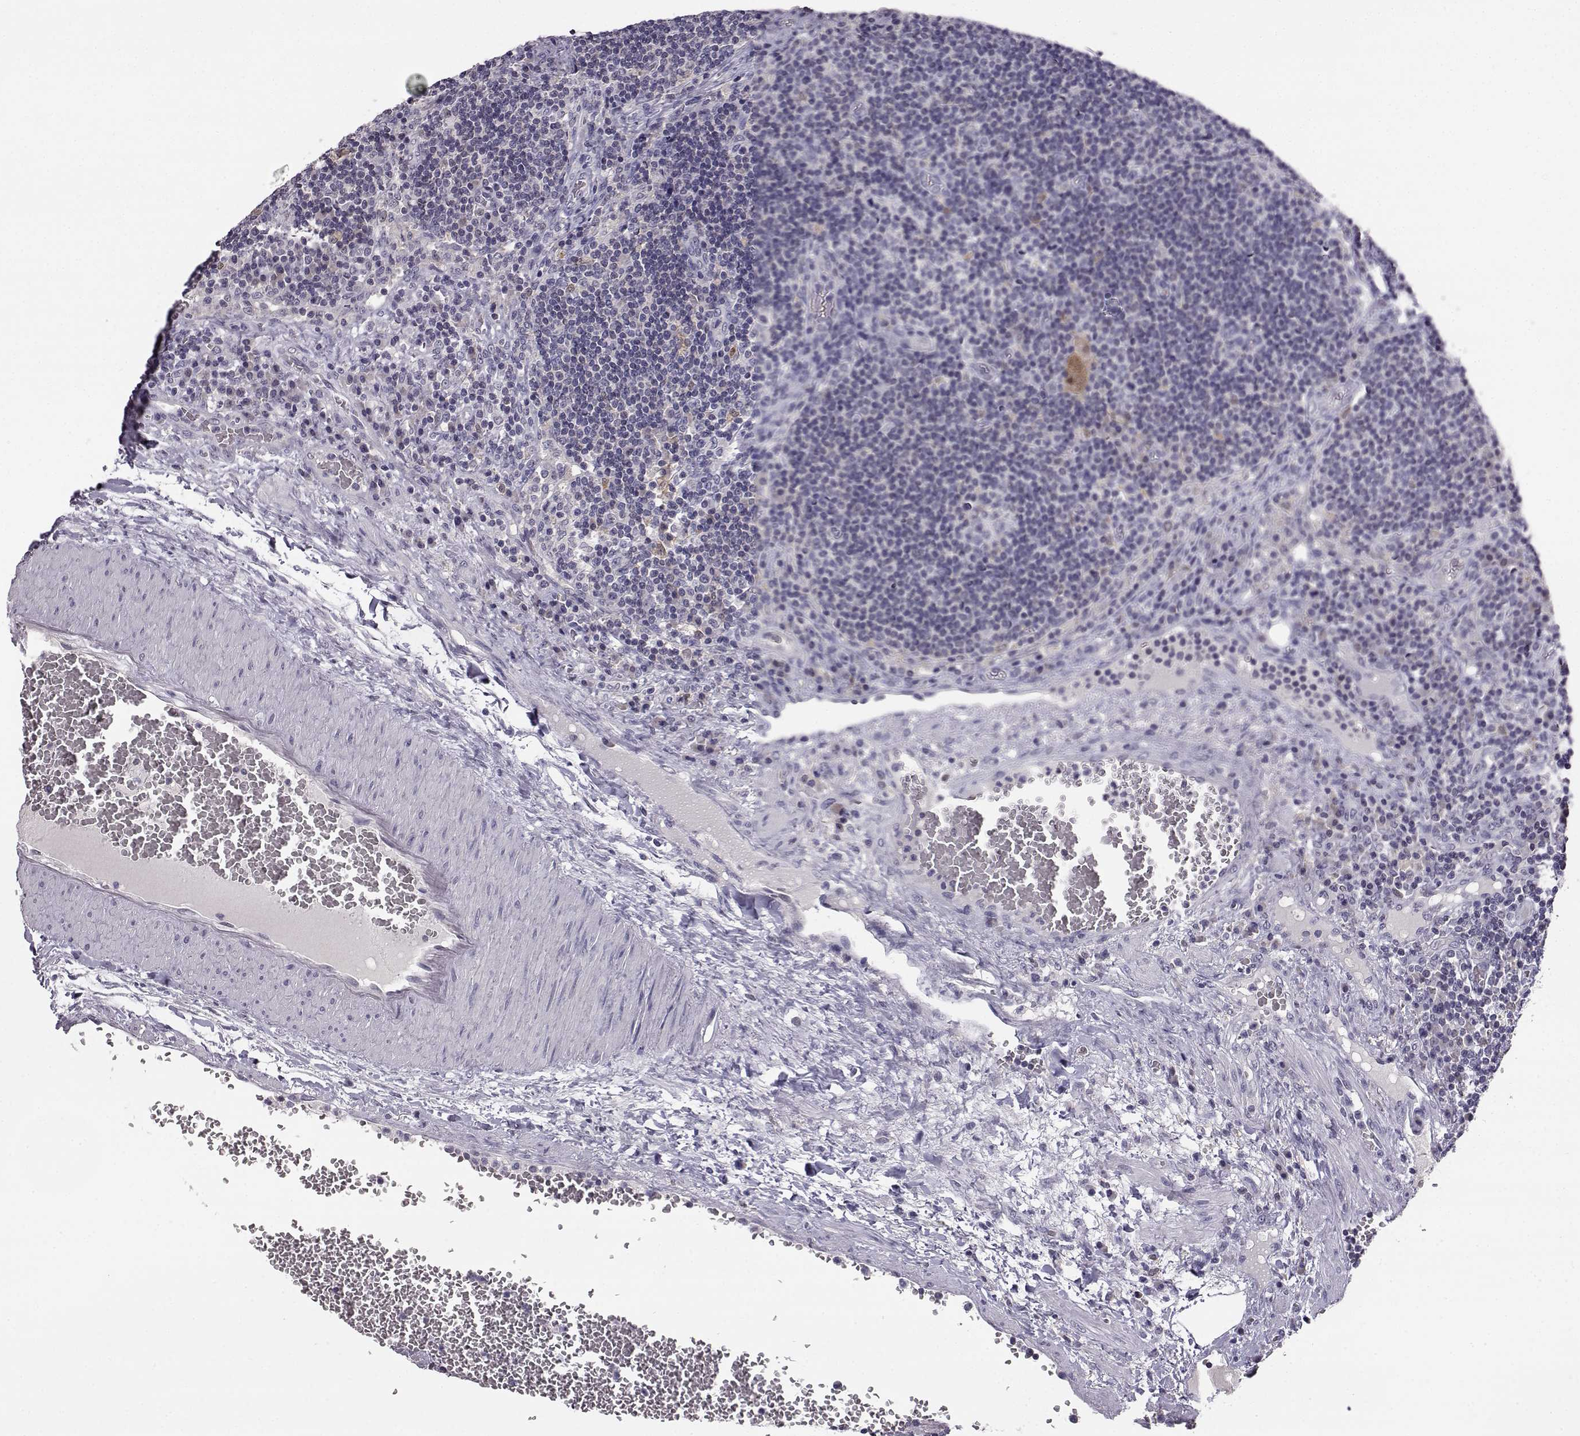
{"staining": {"intensity": "negative", "quantity": "none", "location": "none"}, "tissue": "lymph node", "cell_type": "Germinal center cells", "image_type": "normal", "snomed": [{"axis": "morphology", "description": "Normal tissue, NOS"}, {"axis": "topography", "description": "Lymph node"}], "caption": "Germinal center cells are negative for brown protein staining in unremarkable lymph node. (DAB immunohistochemistry (IHC) with hematoxylin counter stain).", "gene": "AKR1B1", "patient": {"sex": "male", "age": 63}}